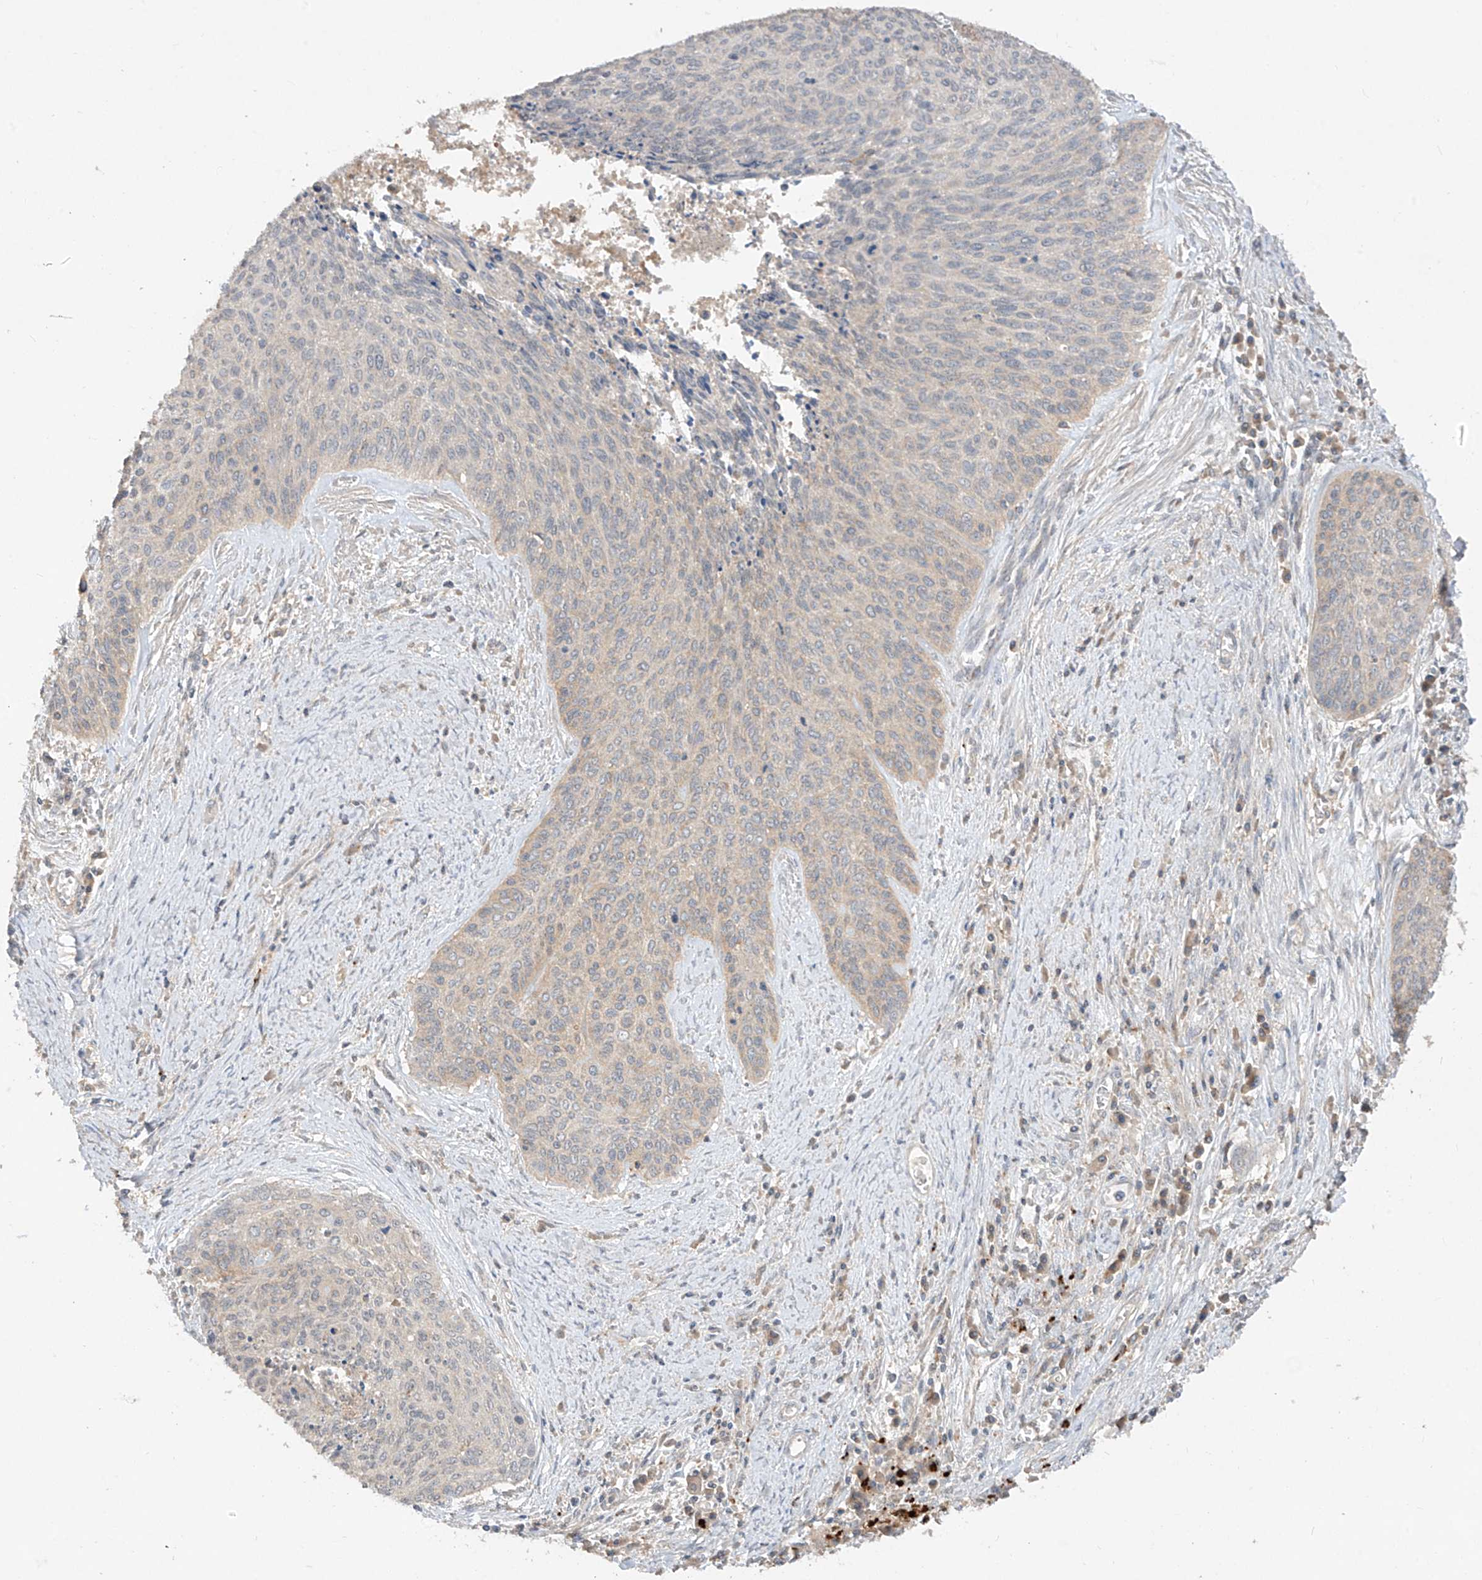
{"staining": {"intensity": "negative", "quantity": "none", "location": "none"}, "tissue": "cervical cancer", "cell_type": "Tumor cells", "image_type": "cancer", "snomed": [{"axis": "morphology", "description": "Squamous cell carcinoma, NOS"}, {"axis": "topography", "description": "Cervix"}], "caption": "An image of cervical cancer stained for a protein shows no brown staining in tumor cells.", "gene": "LDAH", "patient": {"sex": "female", "age": 55}}